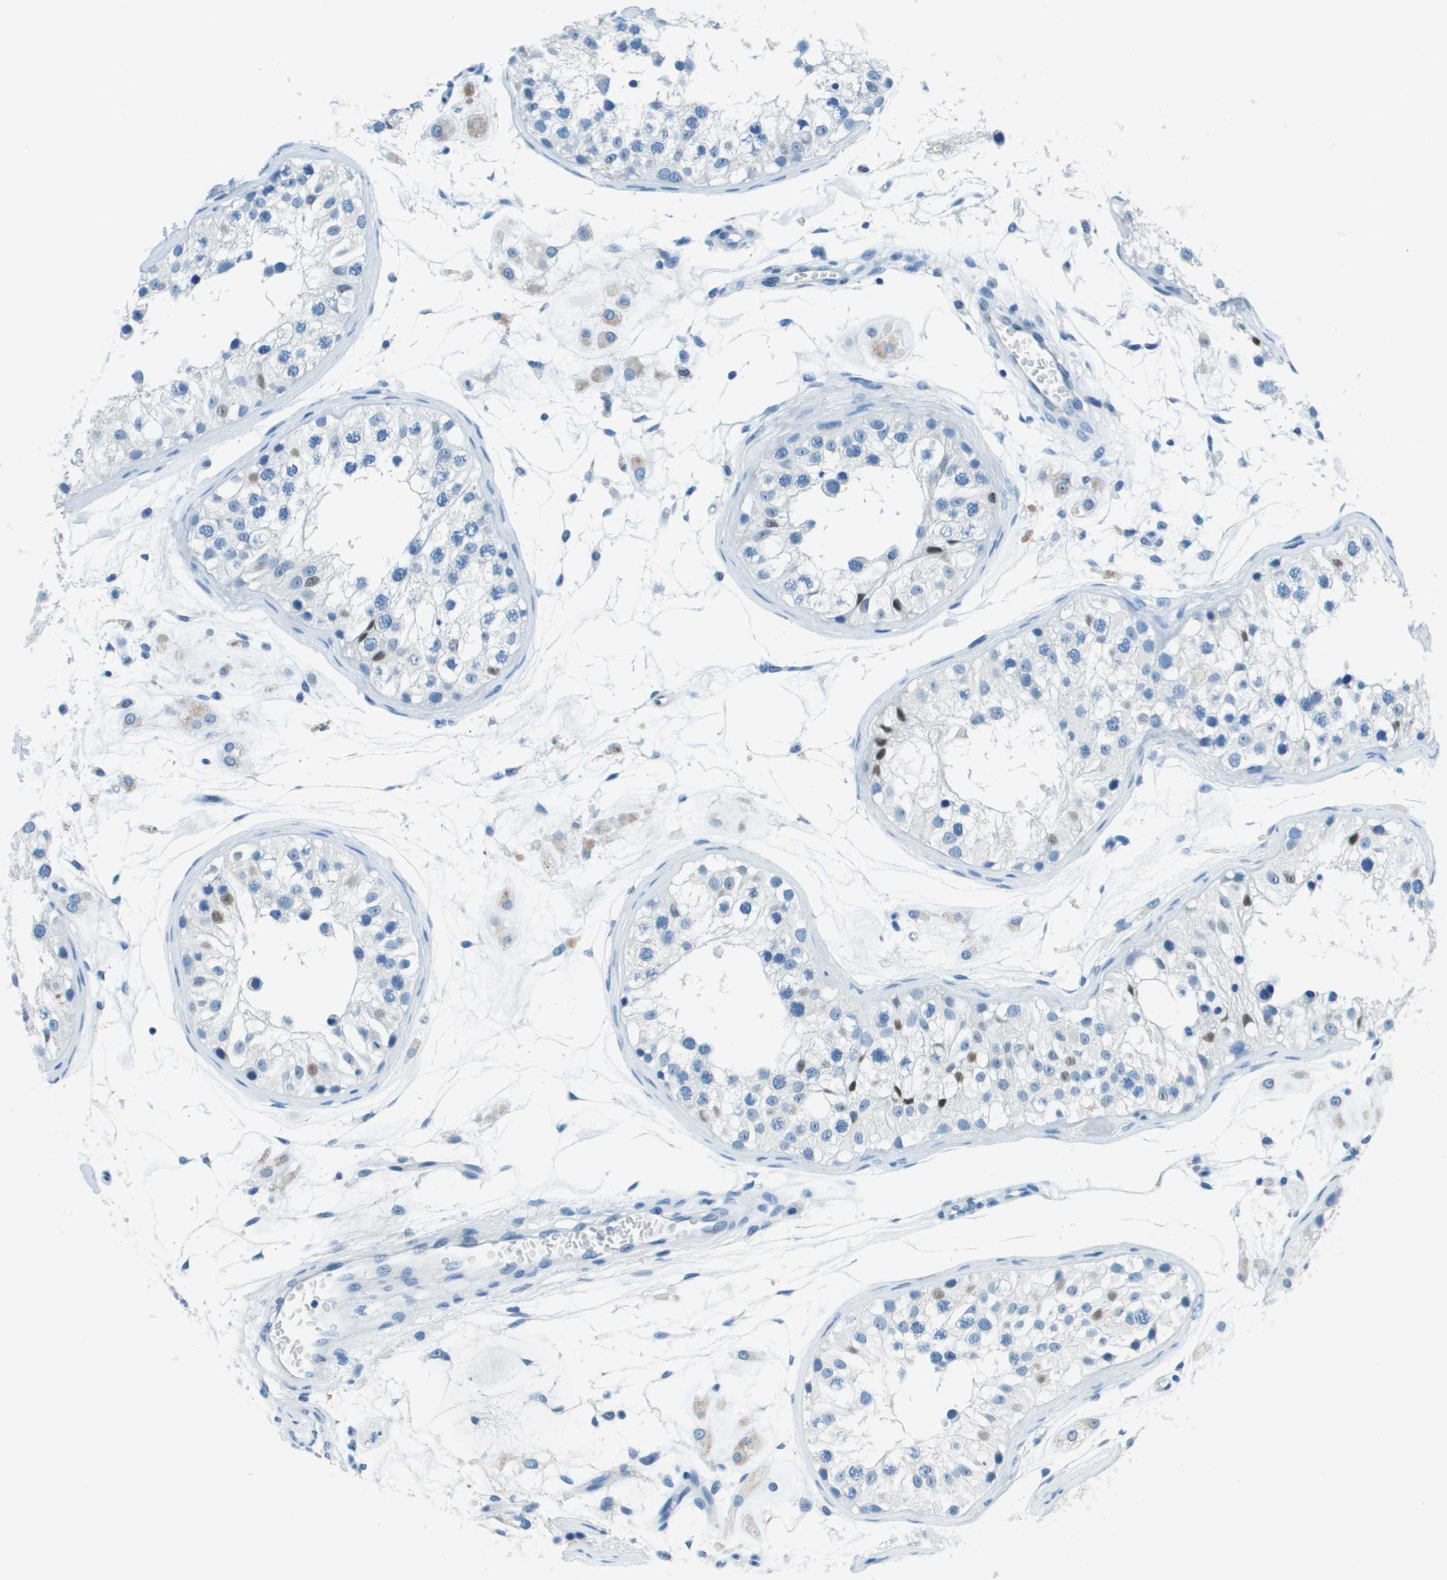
{"staining": {"intensity": "negative", "quantity": "none", "location": "none"}, "tissue": "testis", "cell_type": "Cells in seminiferous ducts", "image_type": "normal", "snomed": [{"axis": "morphology", "description": "Normal tissue, NOS"}, {"axis": "morphology", "description": "Adenocarcinoma, metastatic, NOS"}, {"axis": "topography", "description": "Testis"}], "caption": "DAB immunohistochemical staining of benign human testis demonstrates no significant expression in cells in seminiferous ducts.", "gene": "SLC16A10", "patient": {"sex": "male", "age": 26}}